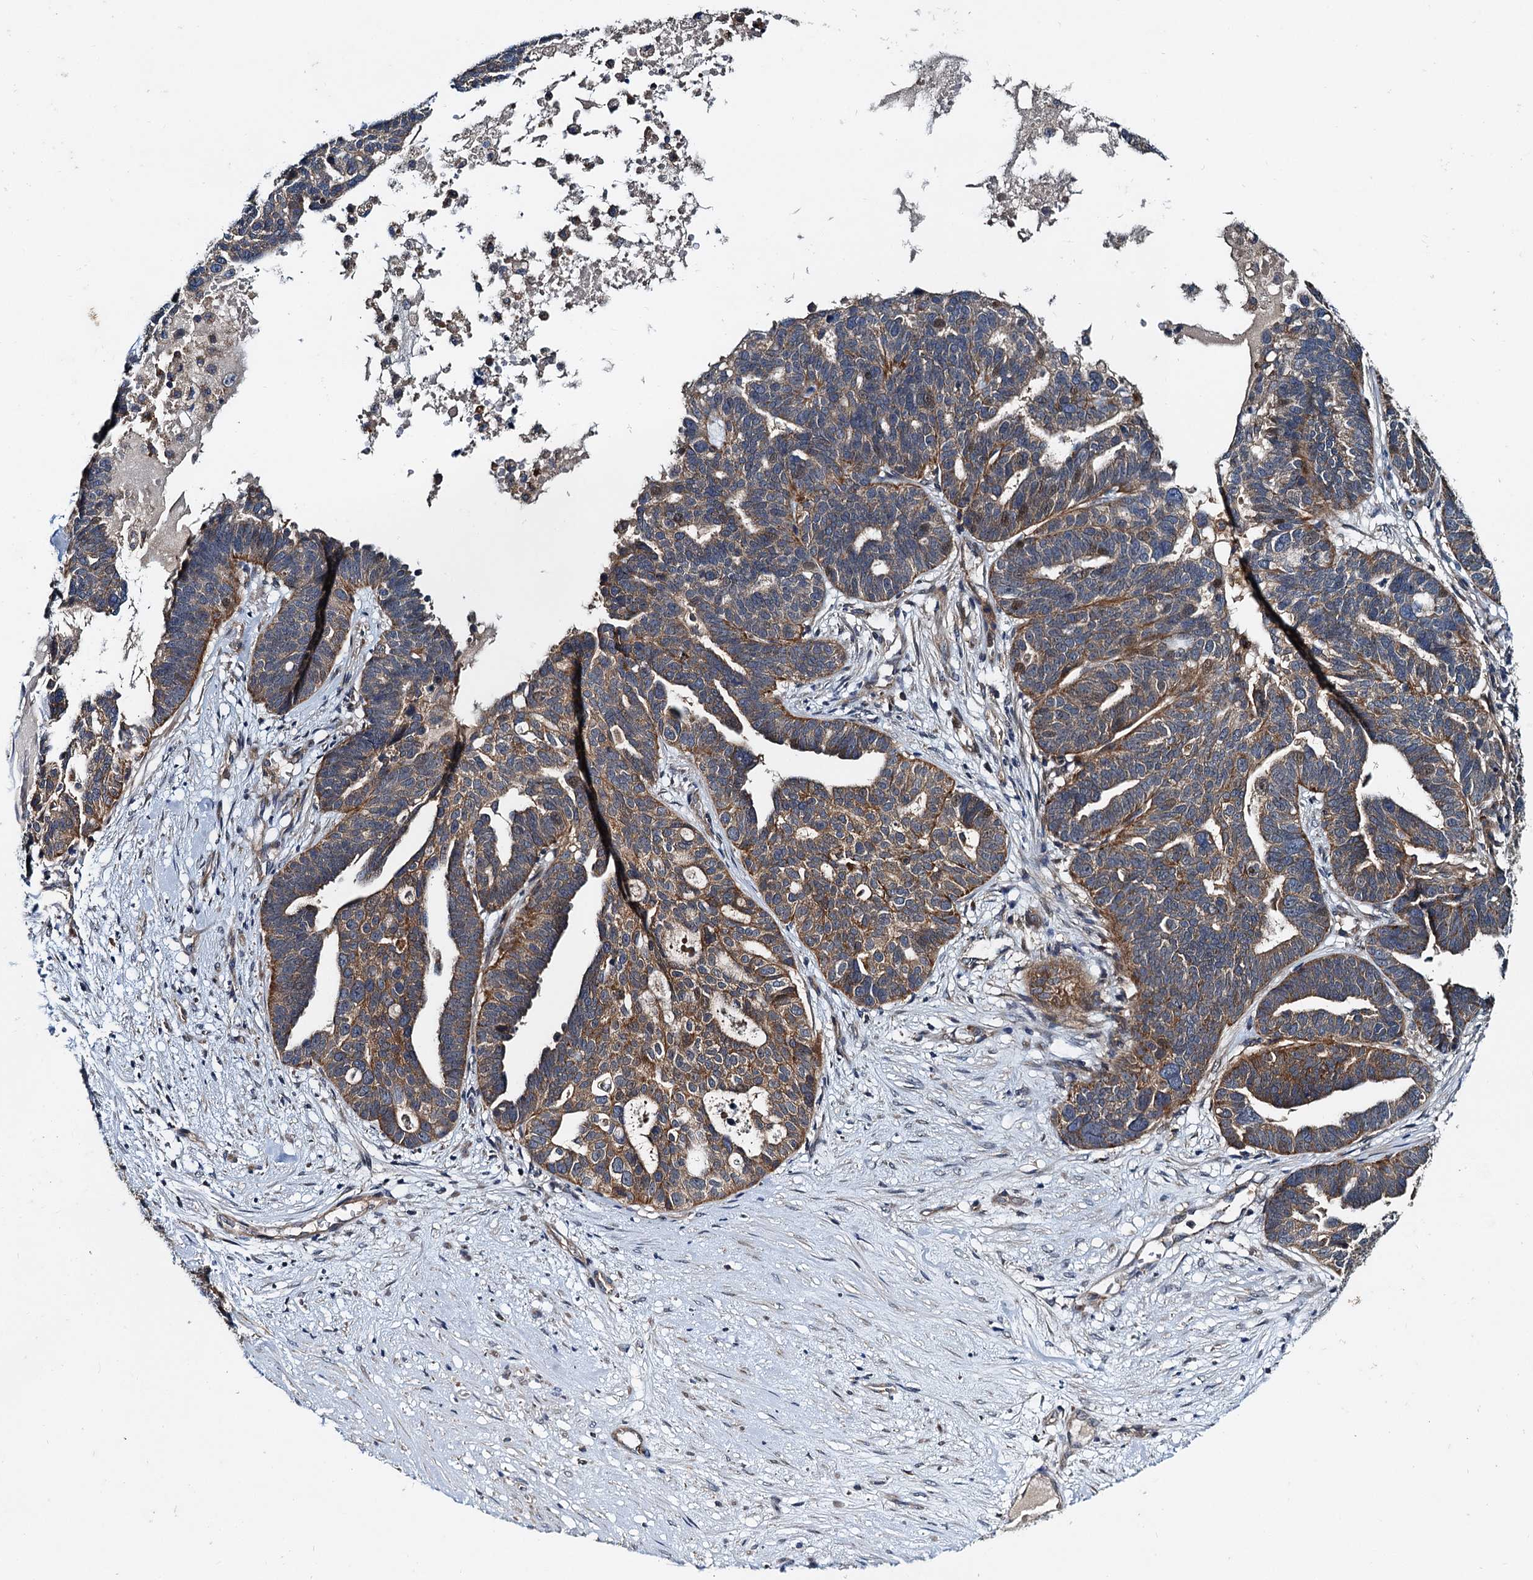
{"staining": {"intensity": "moderate", "quantity": "25%-75%", "location": "cytoplasmic/membranous,nuclear"}, "tissue": "ovarian cancer", "cell_type": "Tumor cells", "image_type": "cancer", "snomed": [{"axis": "morphology", "description": "Cystadenocarcinoma, serous, NOS"}, {"axis": "topography", "description": "Ovary"}], "caption": "Serous cystadenocarcinoma (ovarian) tissue reveals moderate cytoplasmic/membranous and nuclear positivity in approximately 25%-75% of tumor cells, visualized by immunohistochemistry. (Brightfield microscopy of DAB IHC at high magnification).", "gene": "EFL1", "patient": {"sex": "female", "age": 59}}